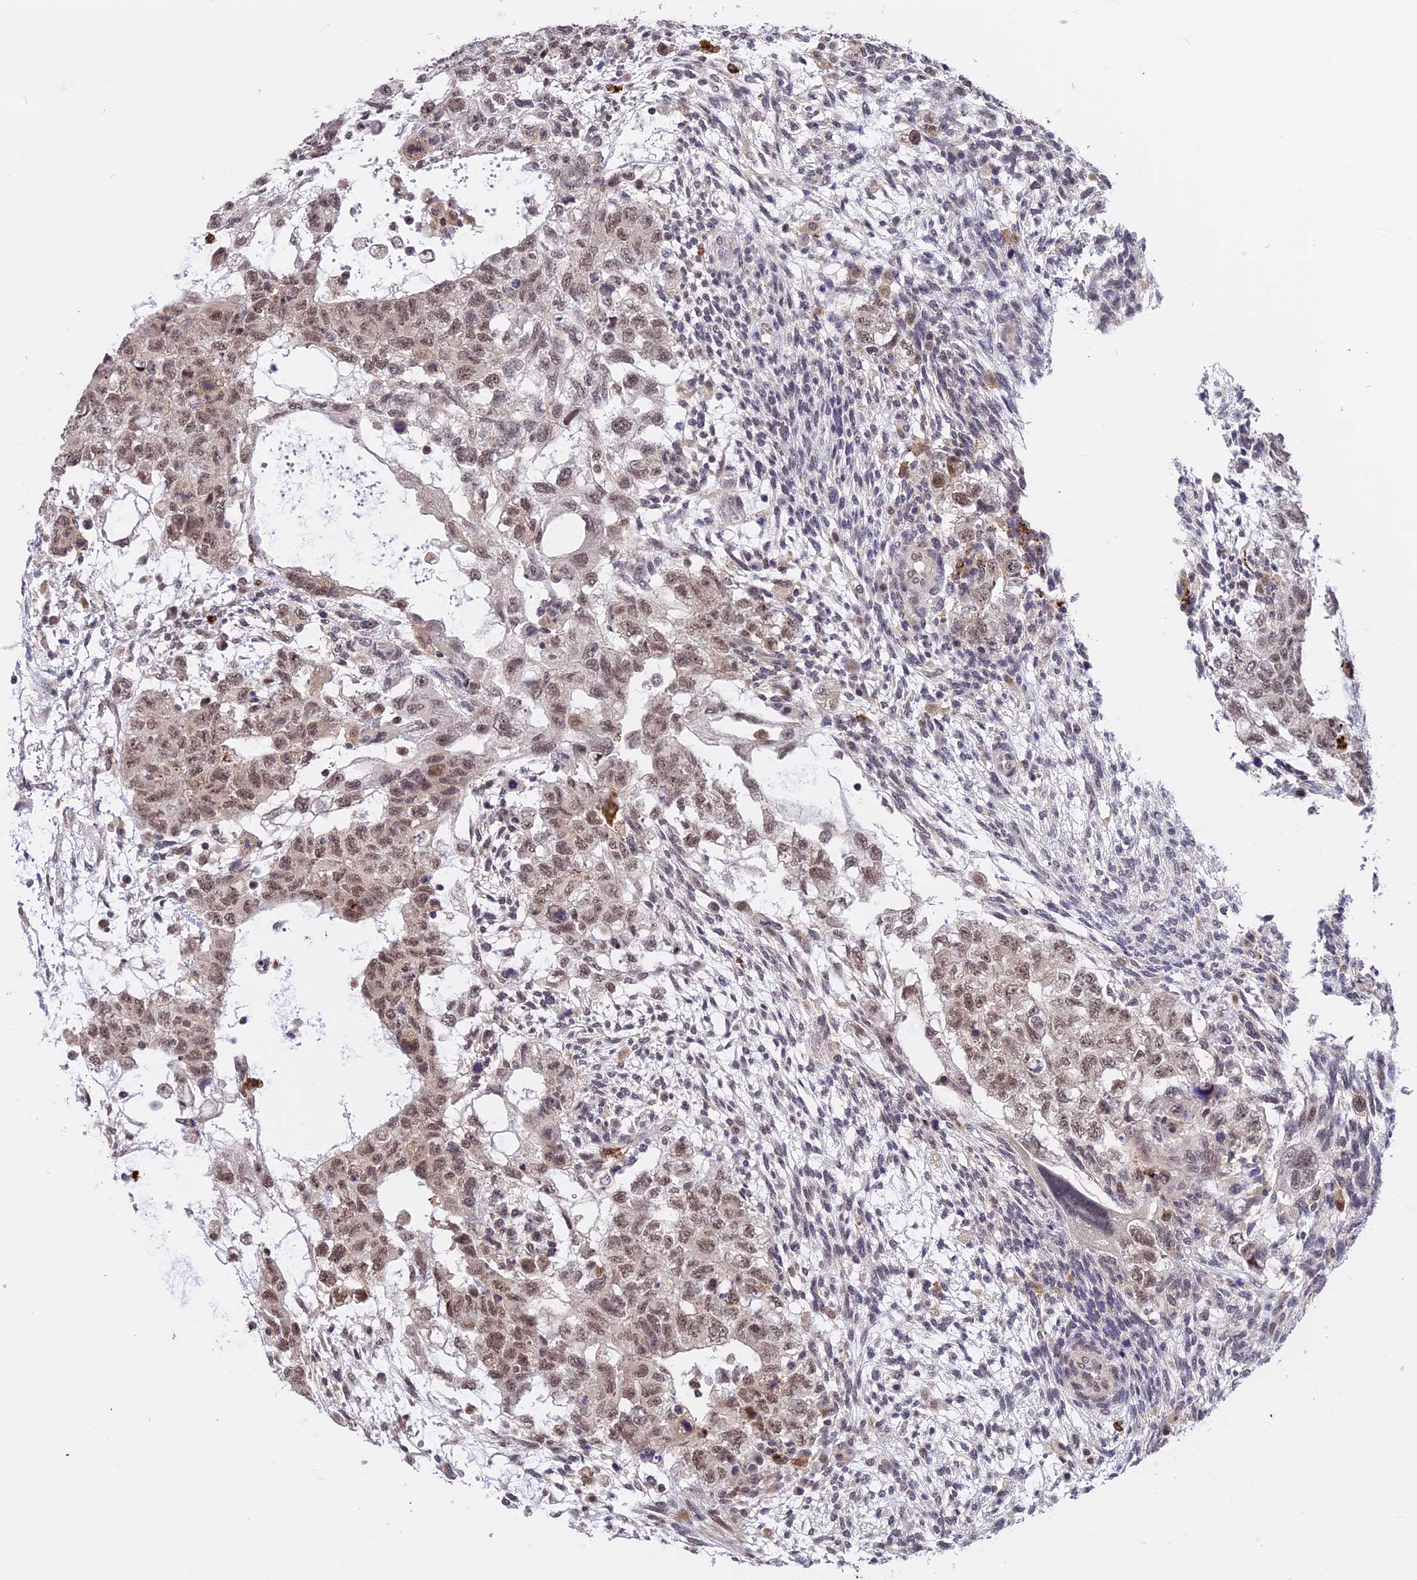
{"staining": {"intensity": "weak", "quantity": ">75%", "location": "nuclear"}, "tissue": "testis cancer", "cell_type": "Tumor cells", "image_type": "cancer", "snomed": [{"axis": "morphology", "description": "Normal tissue, NOS"}, {"axis": "morphology", "description": "Carcinoma, Embryonal, NOS"}, {"axis": "topography", "description": "Testis"}], "caption": "Protein expression analysis of testis cancer reveals weak nuclear staining in about >75% of tumor cells.", "gene": "POLR2C", "patient": {"sex": "male", "age": 36}}